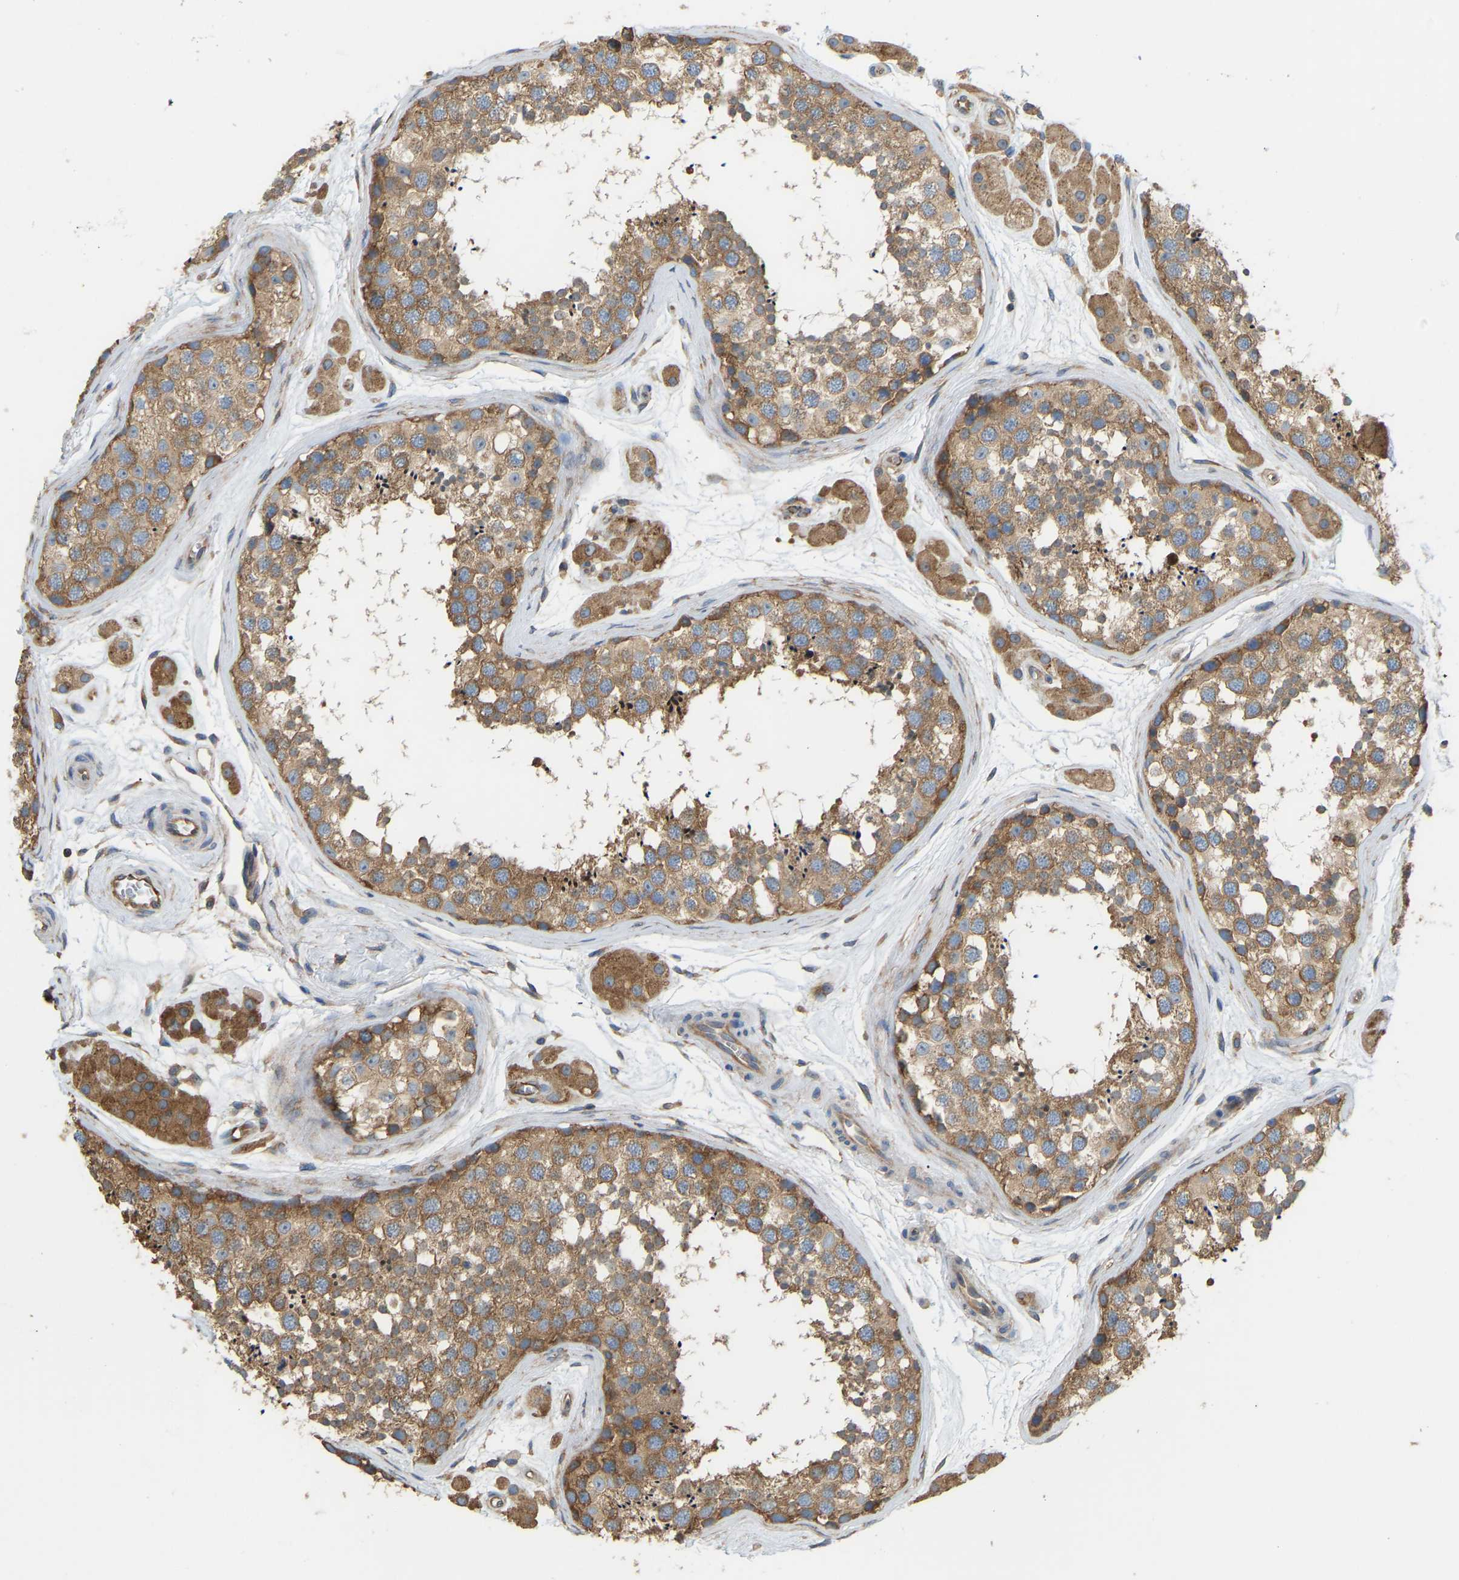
{"staining": {"intensity": "moderate", "quantity": ">75%", "location": "cytoplasmic/membranous"}, "tissue": "testis", "cell_type": "Cells in seminiferous ducts", "image_type": "normal", "snomed": [{"axis": "morphology", "description": "Normal tissue, NOS"}, {"axis": "topography", "description": "Testis"}], "caption": "A high-resolution micrograph shows immunohistochemistry (IHC) staining of benign testis, which demonstrates moderate cytoplasmic/membranous positivity in approximately >75% of cells in seminiferous ducts. The staining was performed using DAB (3,3'-diaminobenzidine), with brown indicating positive protein expression. Nuclei are stained blue with hematoxylin.", "gene": "RPS6KB2", "patient": {"sex": "male", "age": 56}}